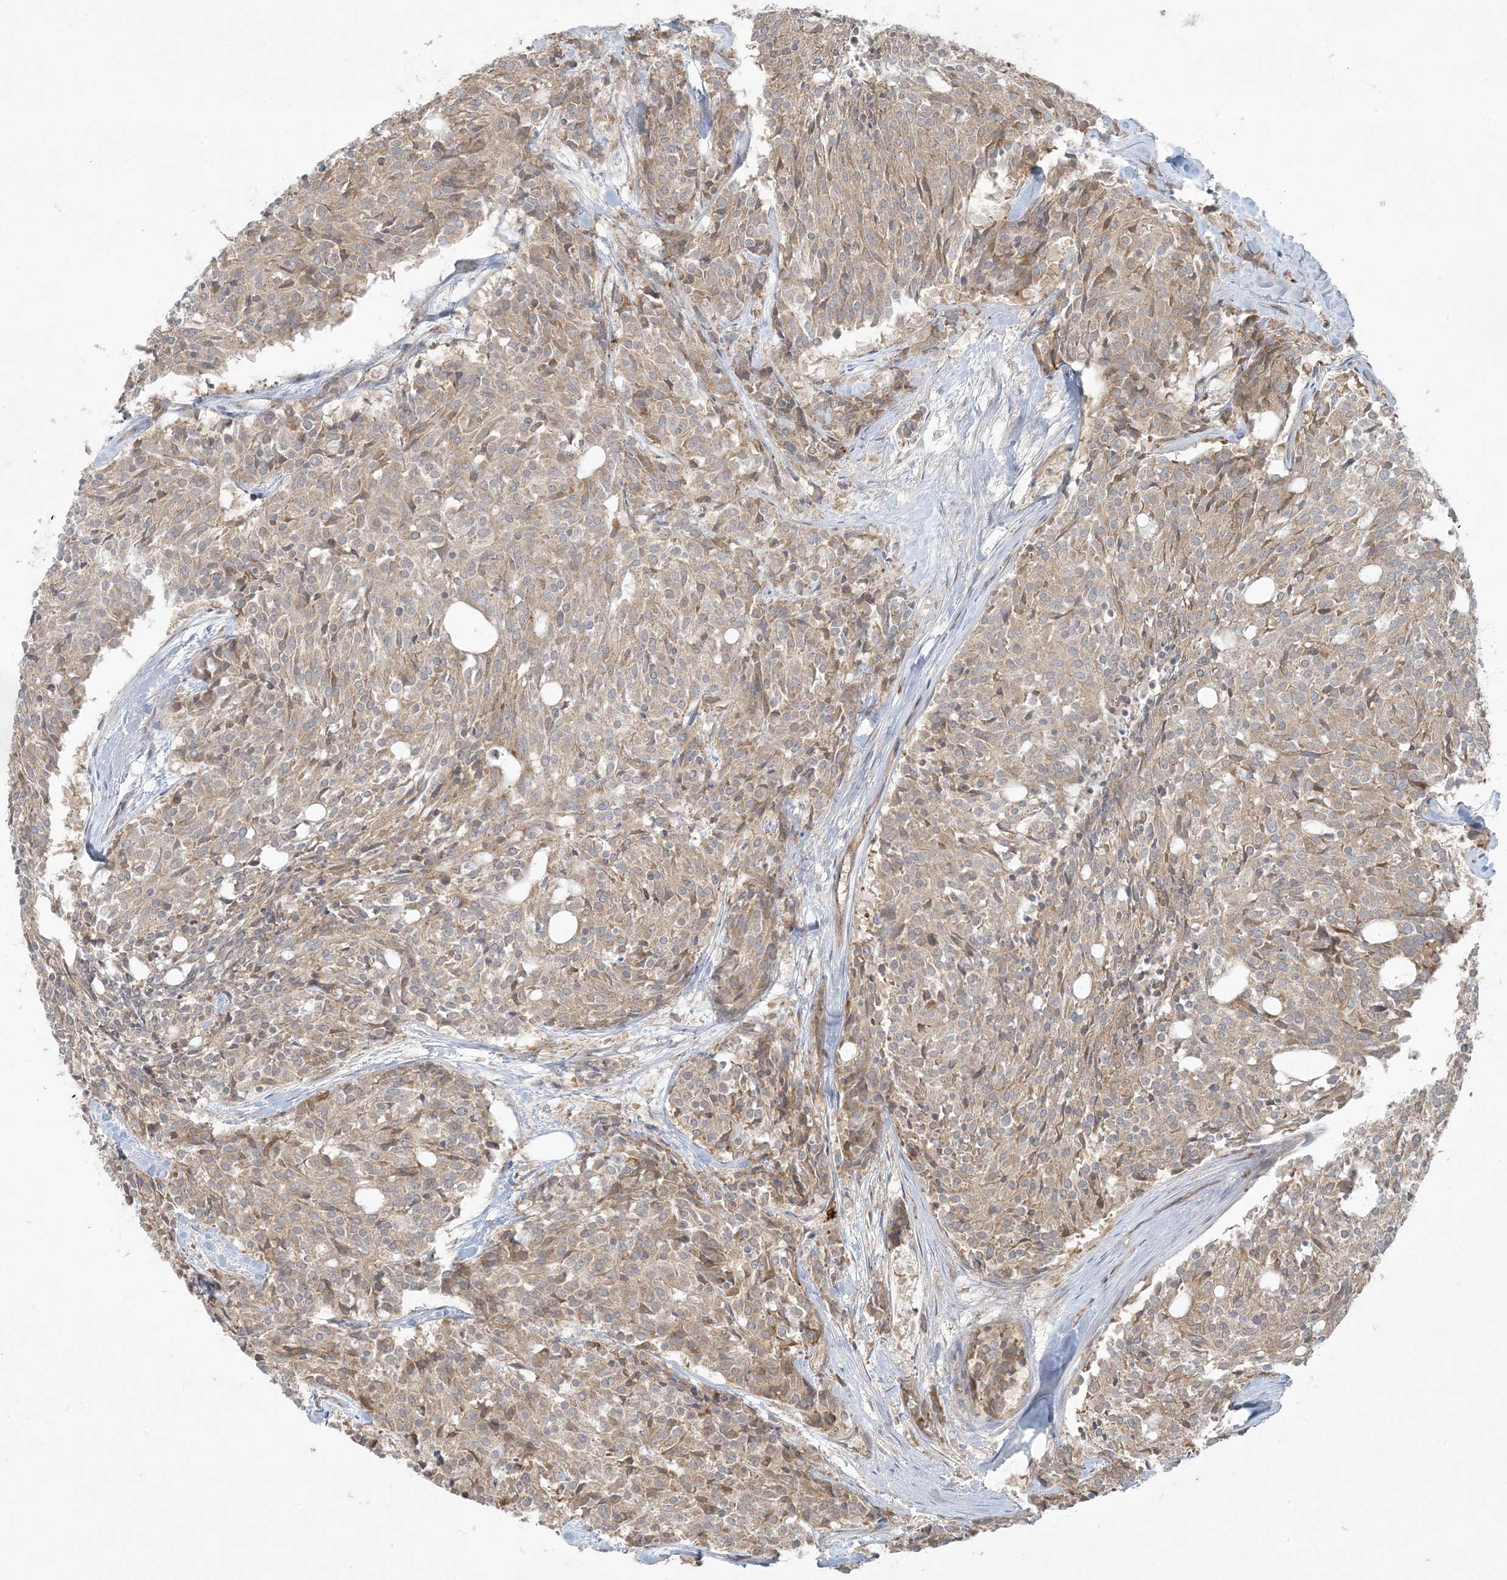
{"staining": {"intensity": "weak", "quantity": ">75%", "location": "cytoplasmic/membranous"}, "tissue": "carcinoid", "cell_type": "Tumor cells", "image_type": "cancer", "snomed": [{"axis": "morphology", "description": "Carcinoid, malignant, NOS"}, {"axis": "topography", "description": "Pancreas"}], "caption": "A low amount of weak cytoplasmic/membranous staining is identified in approximately >75% of tumor cells in carcinoid (malignant) tissue. The protein is stained brown, and the nuclei are stained in blue (DAB (3,3'-diaminobenzidine) IHC with brightfield microscopy, high magnification).", "gene": "ZNF263", "patient": {"sex": "female", "age": 54}}